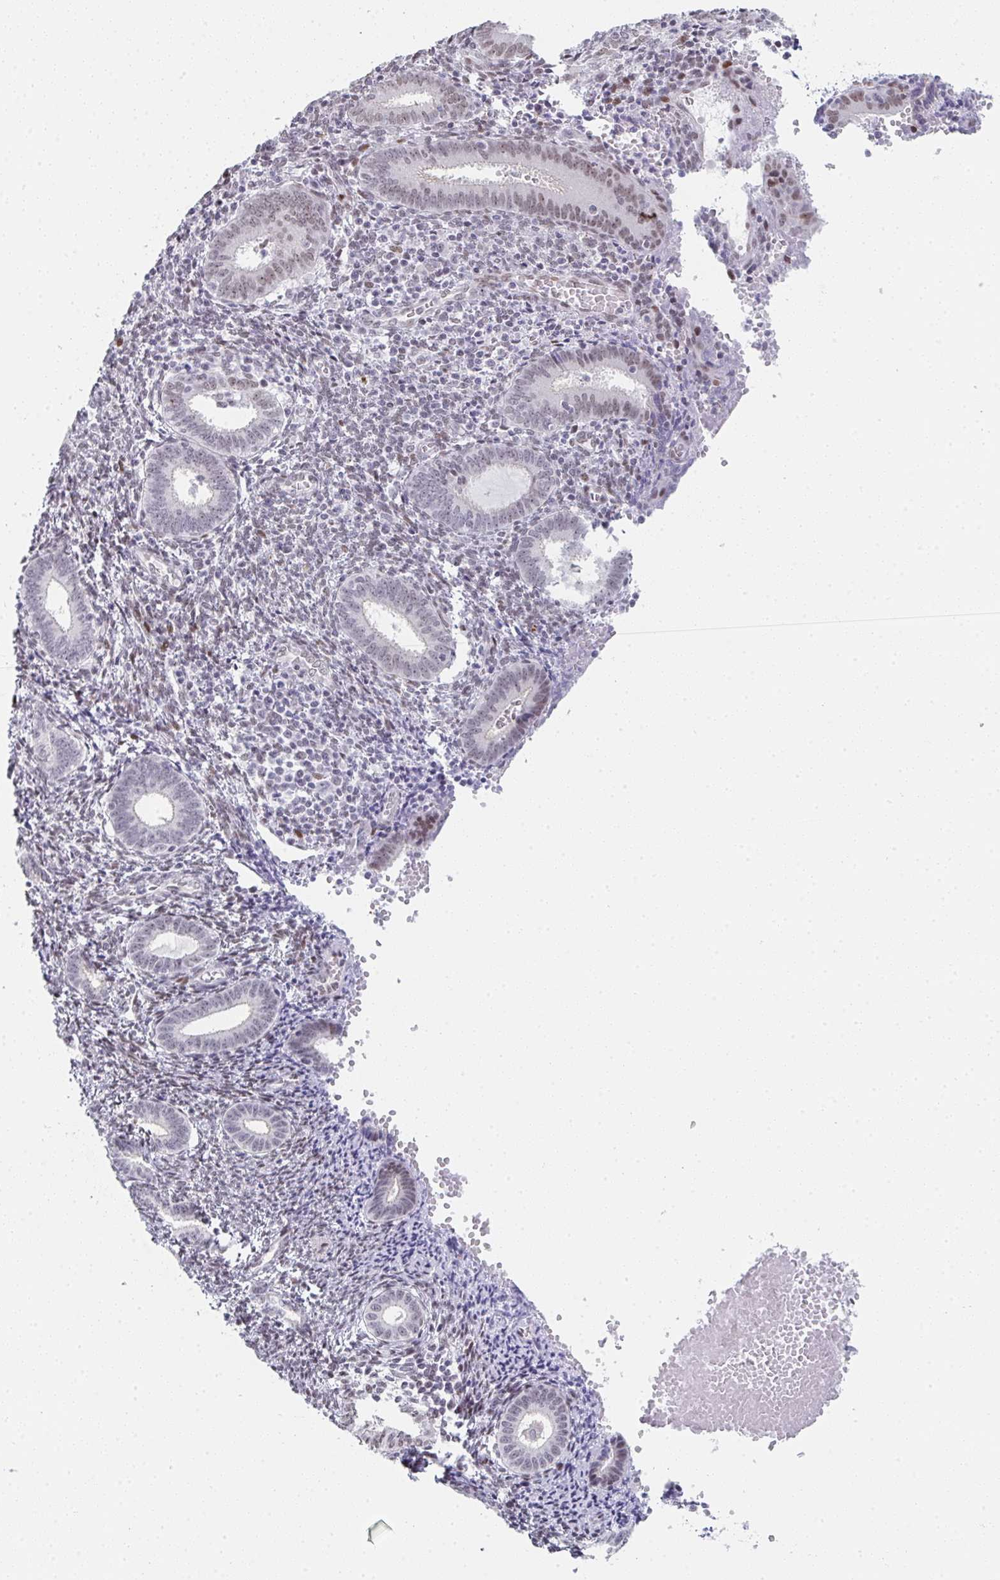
{"staining": {"intensity": "negative", "quantity": "none", "location": "none"}, "tissue": "endometrium", "cell_type": "Cells in endometrial stroma", "image_type": "normal", "snomed": [{"axis": "morphology", "description": "Normal tissue, NOS"}, {"axis": "topography", "description": "Endometrium"}], "caption": "Protein analysis of normal endometrium shows no significant positivity in cells in endometrial stroma.", "gene": "POU2AF2", "patient": {"sex": "female", "age": 41}}